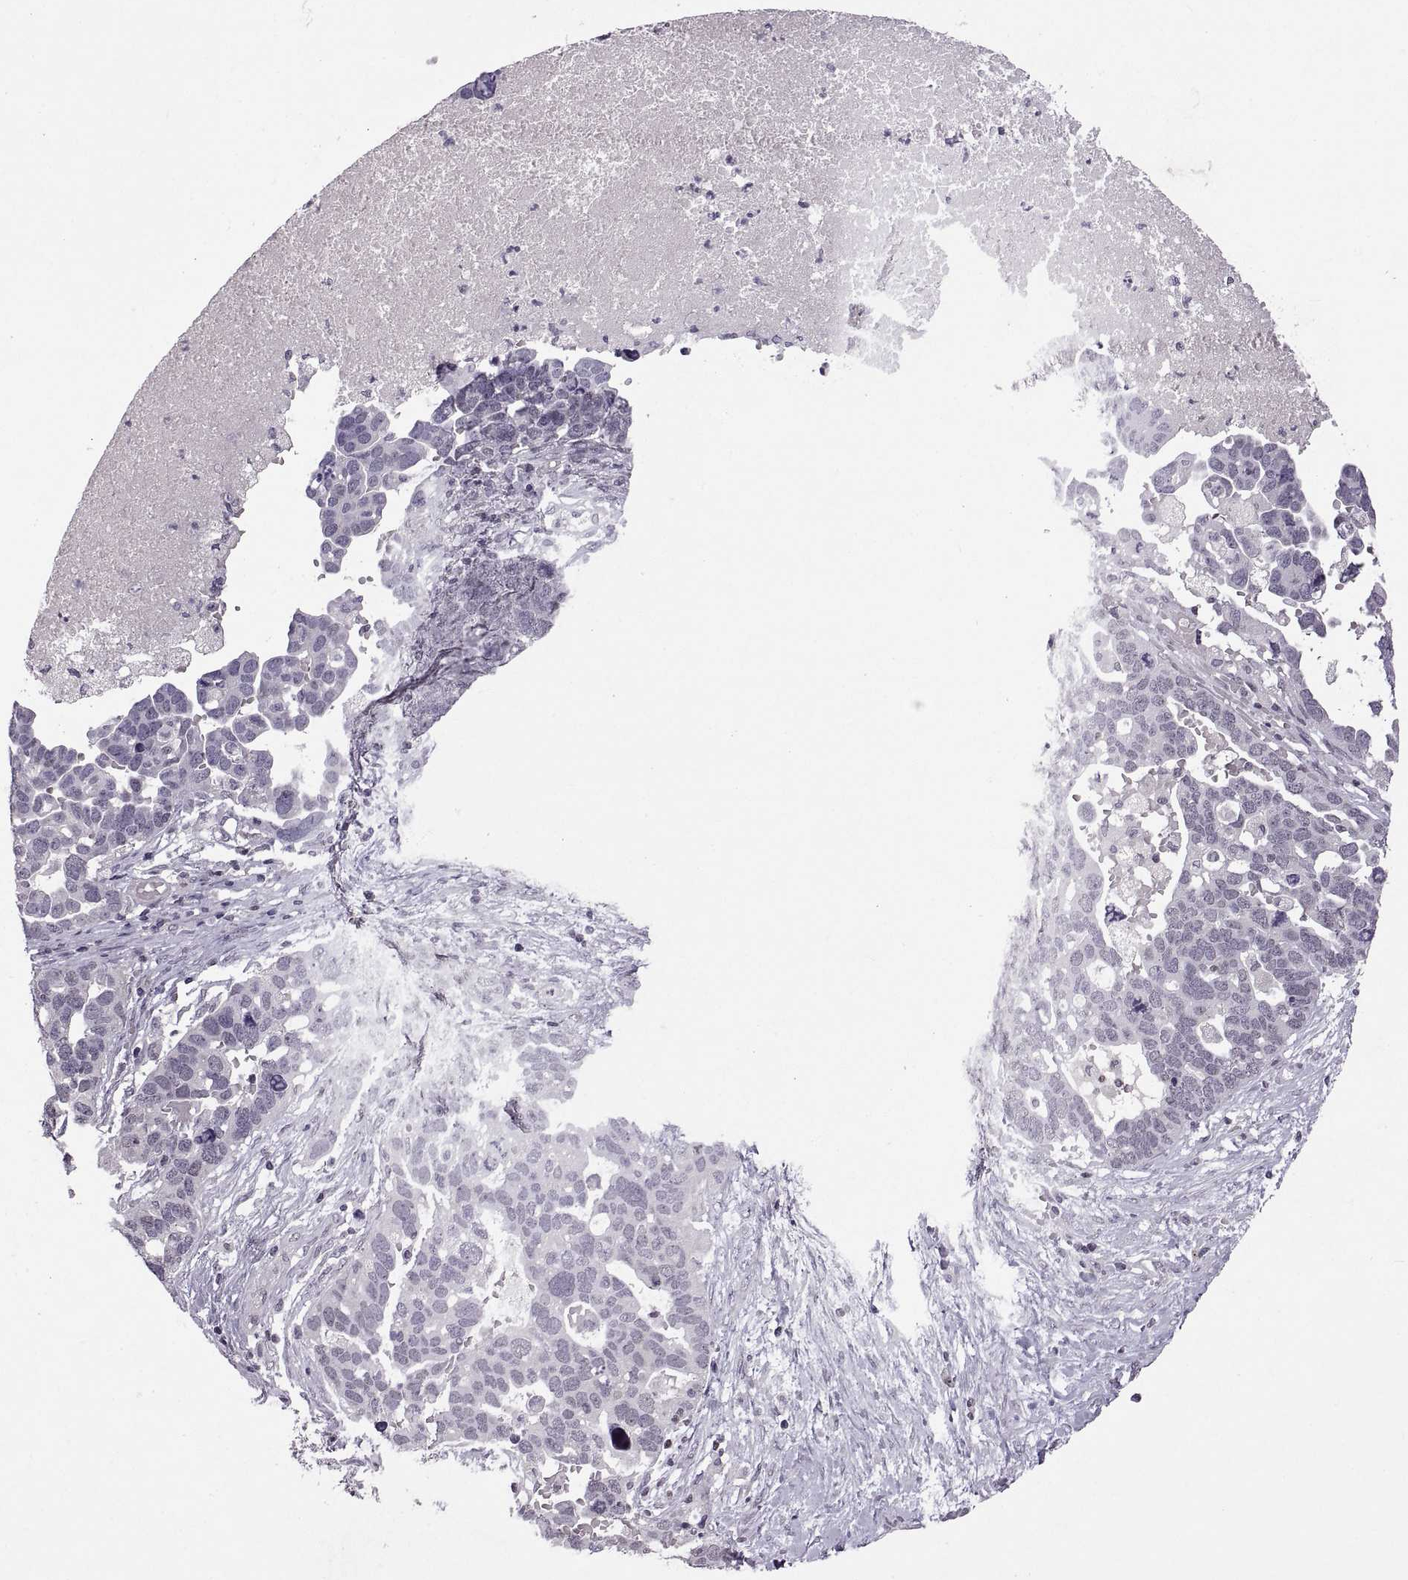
{"staining": {"intensity": "negative", "quantity": "none", "location": "none"}, "tissue": "ovarian cancer", "cell_type": "Tumor cells", "image_type": "cancer", "snomed": [{"axis": "morphology", "description": "Cystadenocarcinoma, serous, NOS"}, {"axis": "topography", "description": "Ovary"}], "caption": "Micrograph shows no significant protein positivity in tumor cells of ovarian serous cystadenocarcinoma. (DAB immunohistochemistry, high magnification).", "gene": "NEK2", "patient": {"sex": "female", "age": 54}}